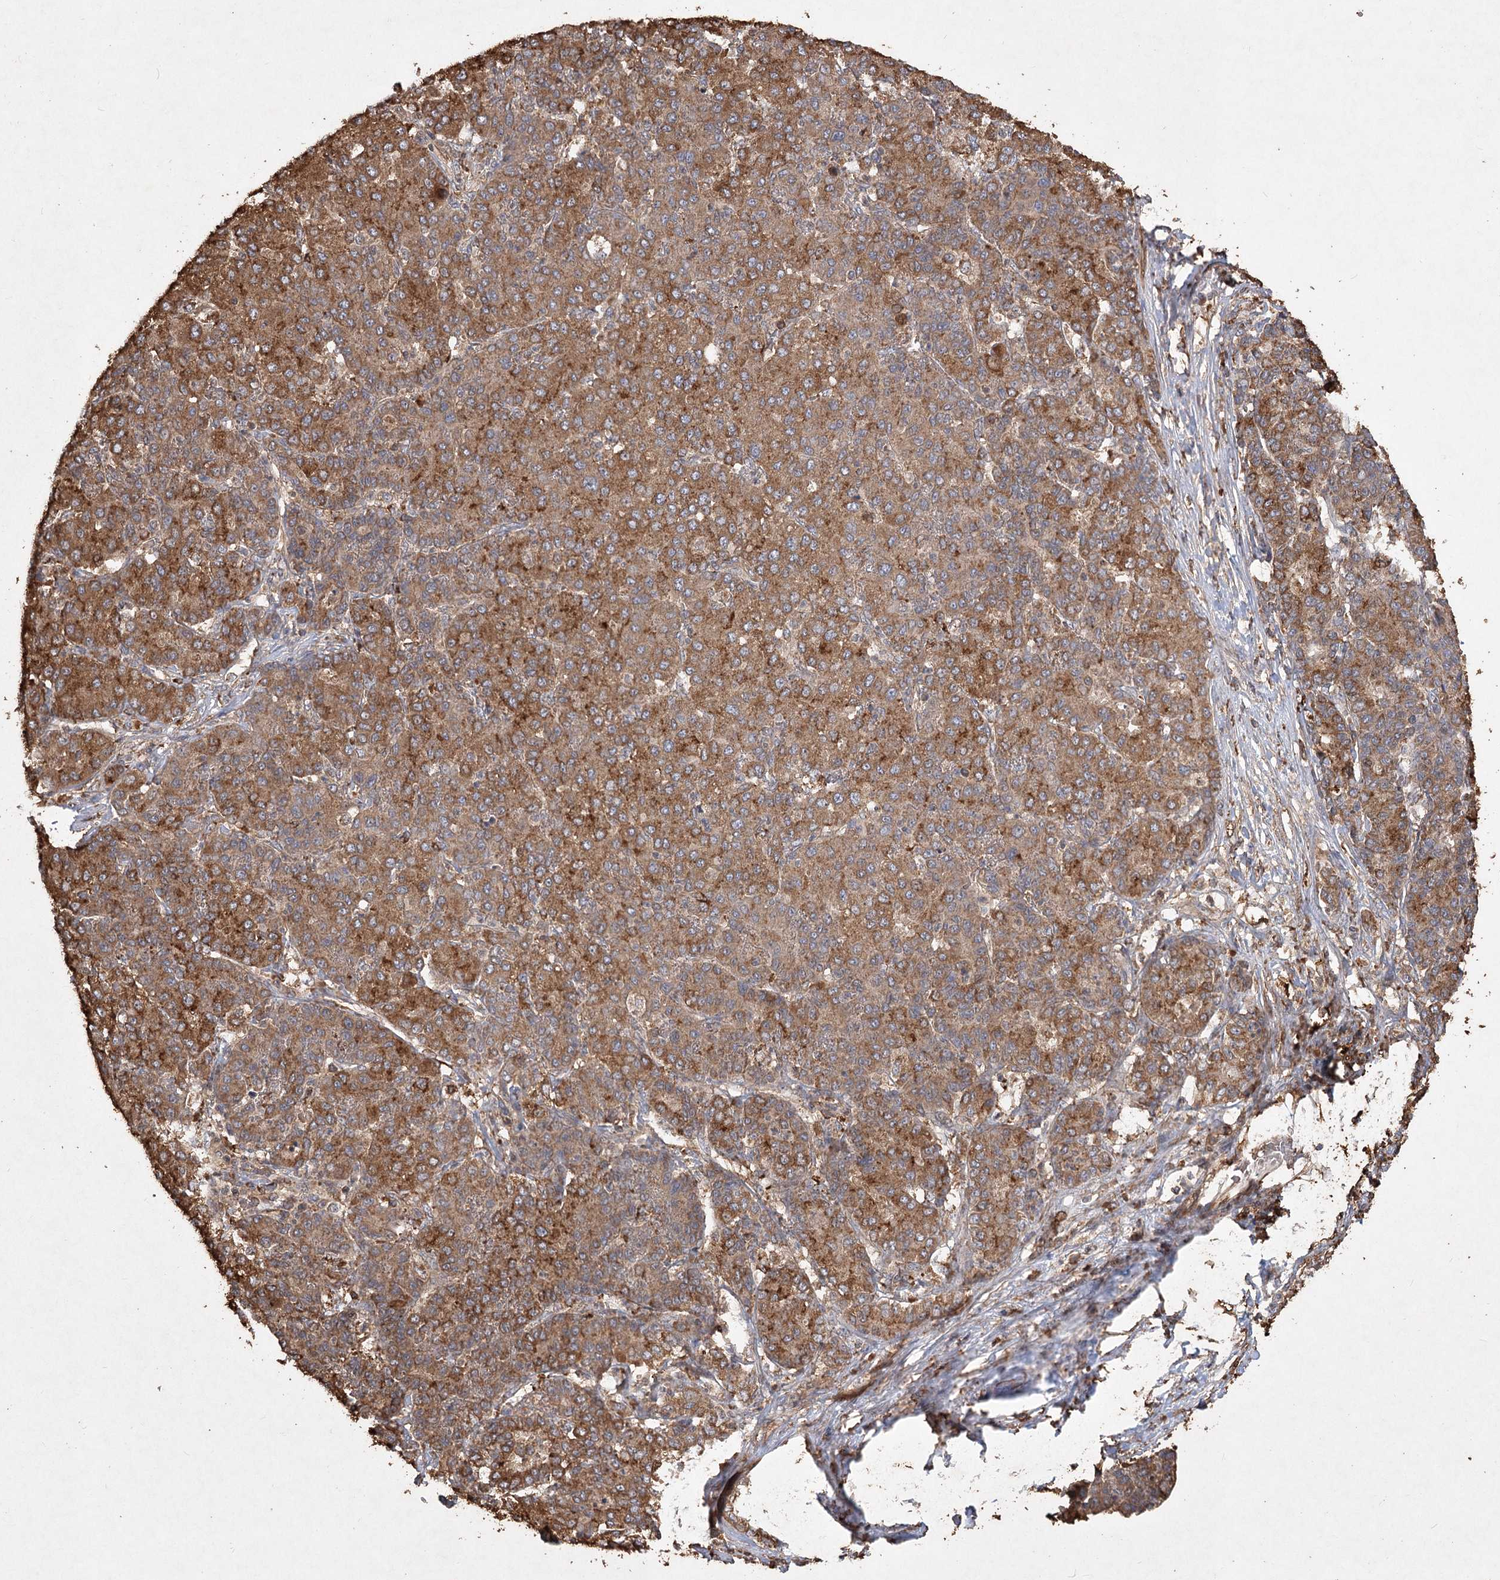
{"staining": {"intensity": "moderate", "quantity": ">75%", "location": "cytoplasmic/membranous"}, "tissue": "liver cancer", "cell_type": "Tumor cells", "image_type": "cancer", "snomed": [{"axis": "morphology", "description": "Carcinoma, Hepatocellular, NOS"}, {"axis": "topography", "description": "Liver"}], "caption": "Immunohistochemistry (IHC) (DAB (3,3'-diaminobenzidine)) staining of human liver hepatocellular carcinoma exhibits moderate cytoplasmic/membranous protein expression in approximately >75% of tumor cells.", "gene": "PIK3C2A", "patient": {"sex": "male", "age": 65}}